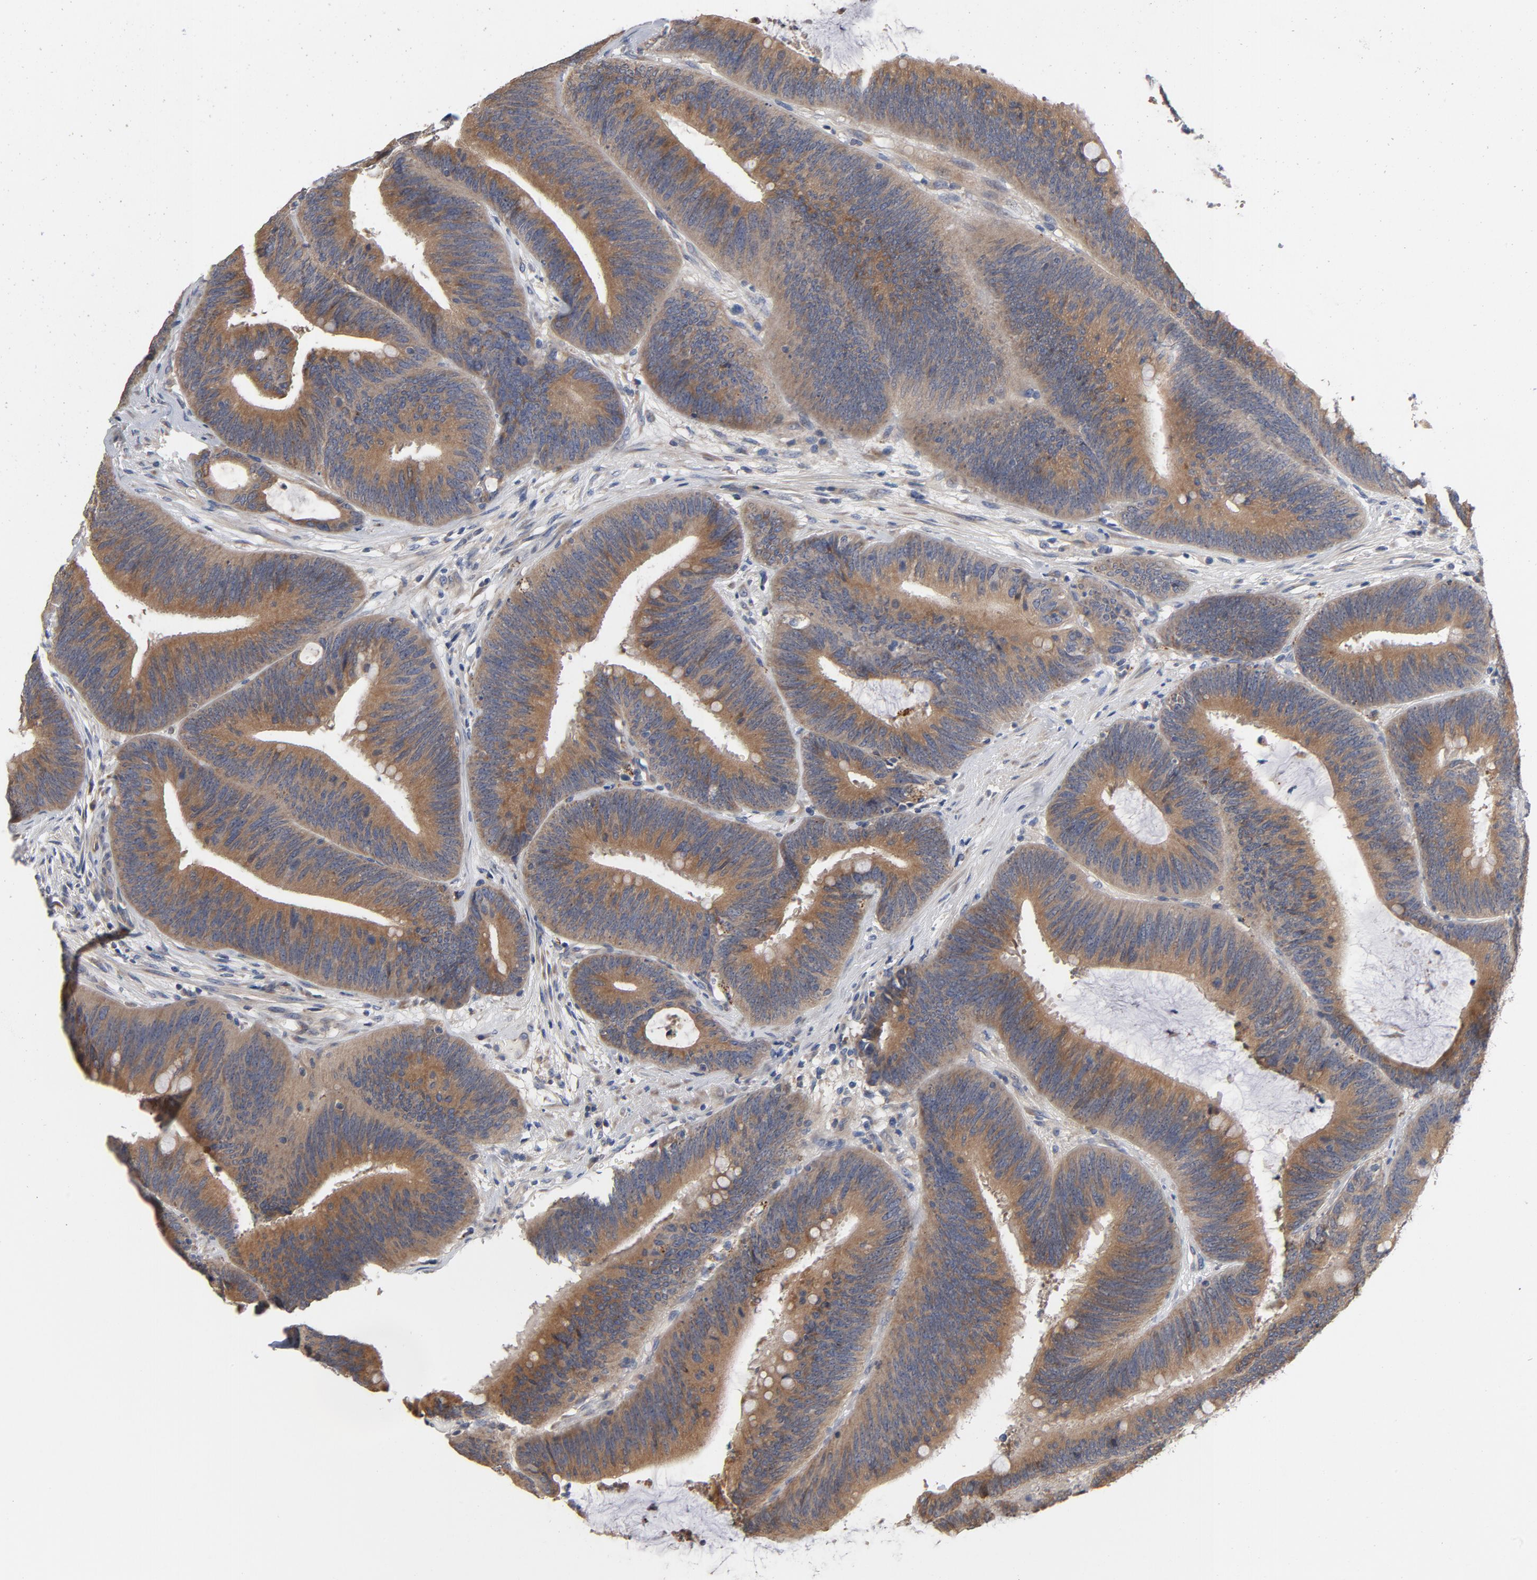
{"staining": {"intensity": "moderate", "quantity": ">75%", "location": "cytoplasmic/membranous"}, "tissue": "colorectal cancer", "cell_type": "Tumor cells", "image_type": "cancer", "snomed": [{"axis": "morphology", "description": "Adenocarcinoma, NOS"}, {"axis": "topography", "description": "Rectum"}], "caption": "Colorectal adenocarcinoma tissue shows moderate cytoplasmic/membranous expression in about >75% of tumor cells, visualized by immunohistochemistry.", "gene": "CCDC134", "patient": {"sex": "female", "age": 66}}